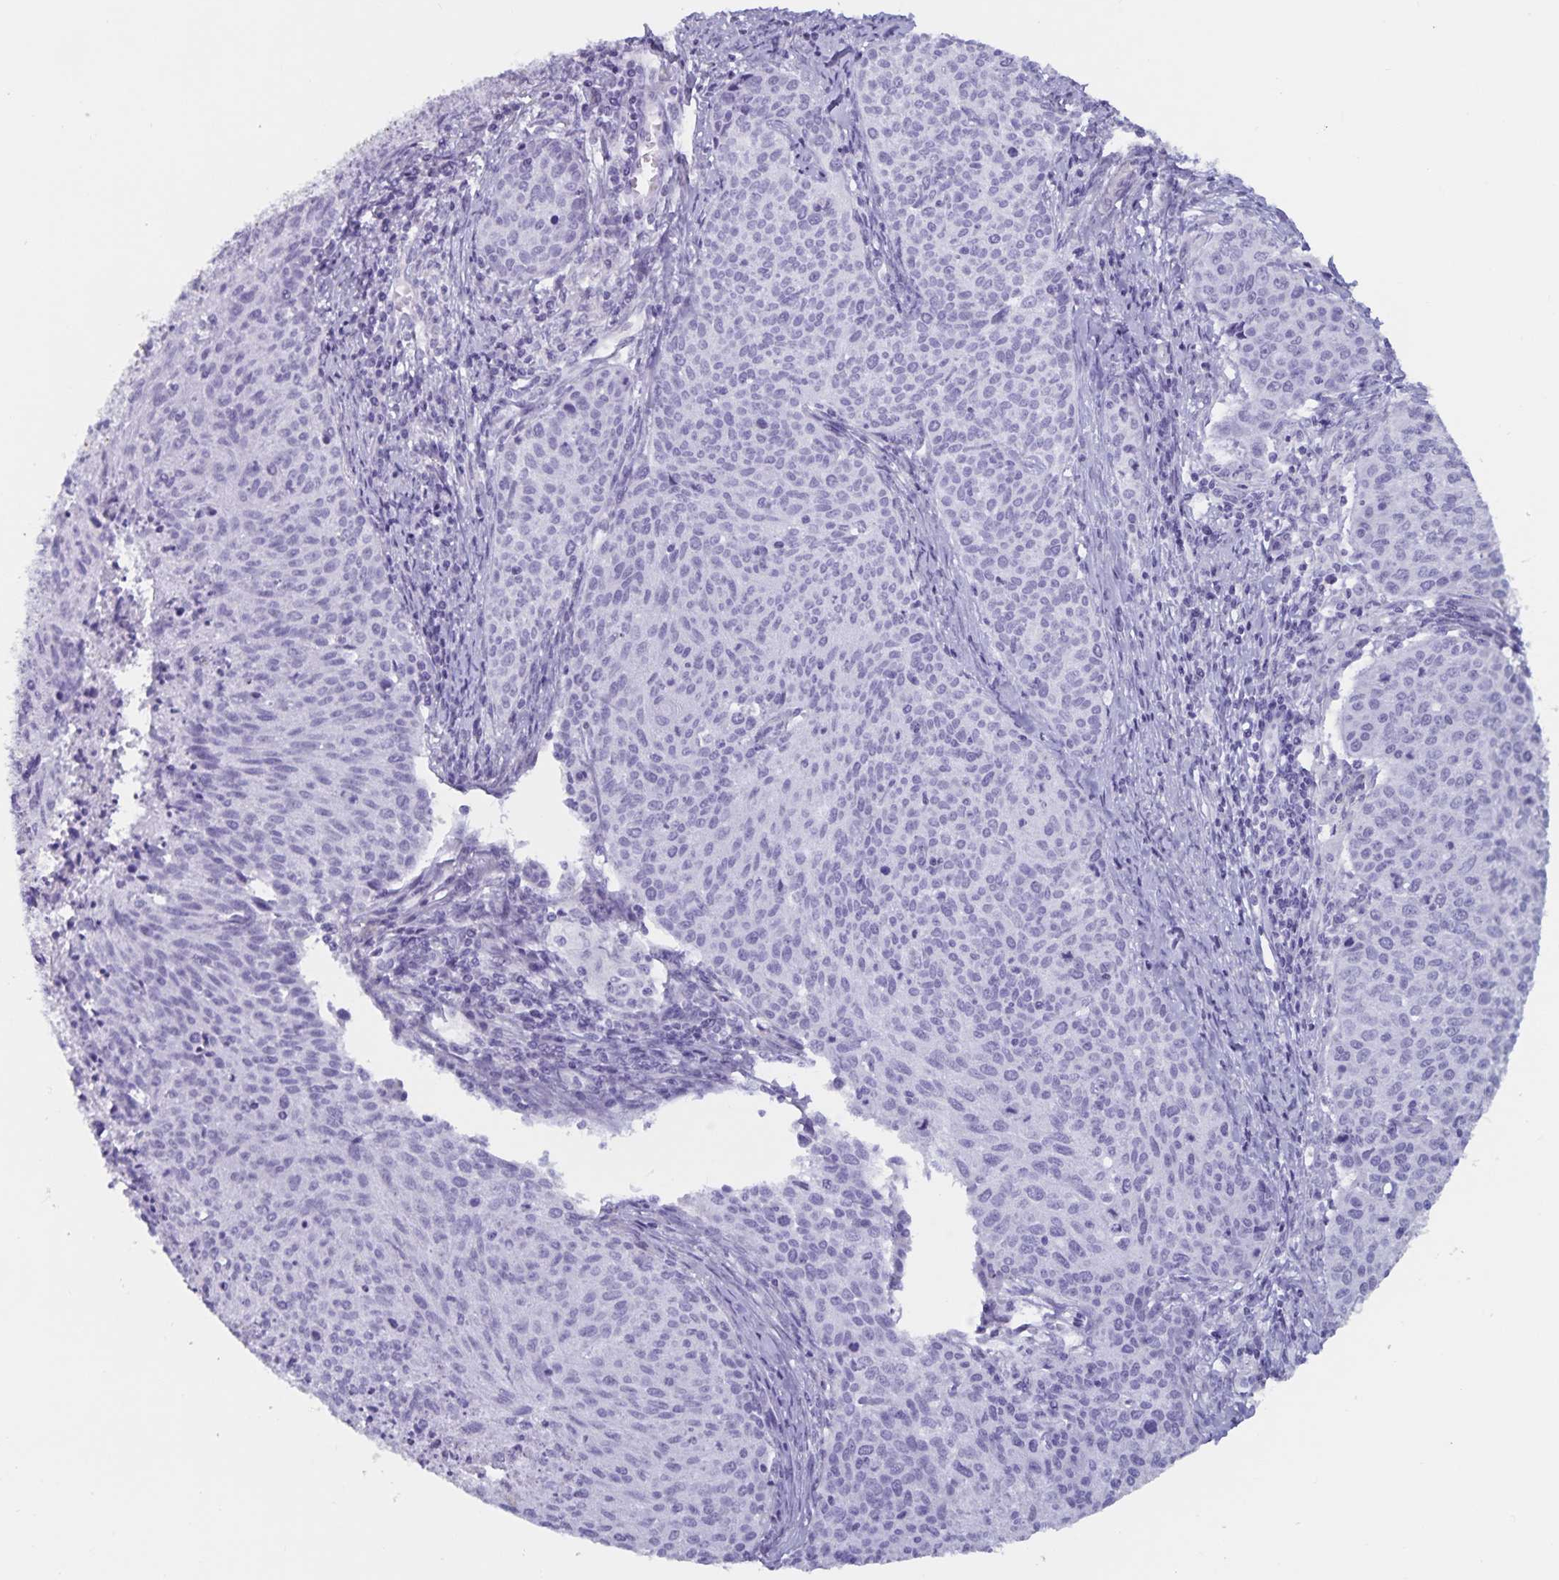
{"staining": {"intensity": "negative", "quantity": "none", "location": "none"}, "tissue": "cervical cancer", "cell_type": "Tumor cells", "image_type": "cancer", "snomed": [{"axis": "morphology", "description": "Squamous cell carcinoma, NOS"}, {"axis": "topography", "description": "Cervix"}], "caption": "Tumor cells show no significant protein staining in cervical cancer (squamous cell carcinoma).", "gene": "GPR137", "patient": {"sex": "female", "age": 38}}